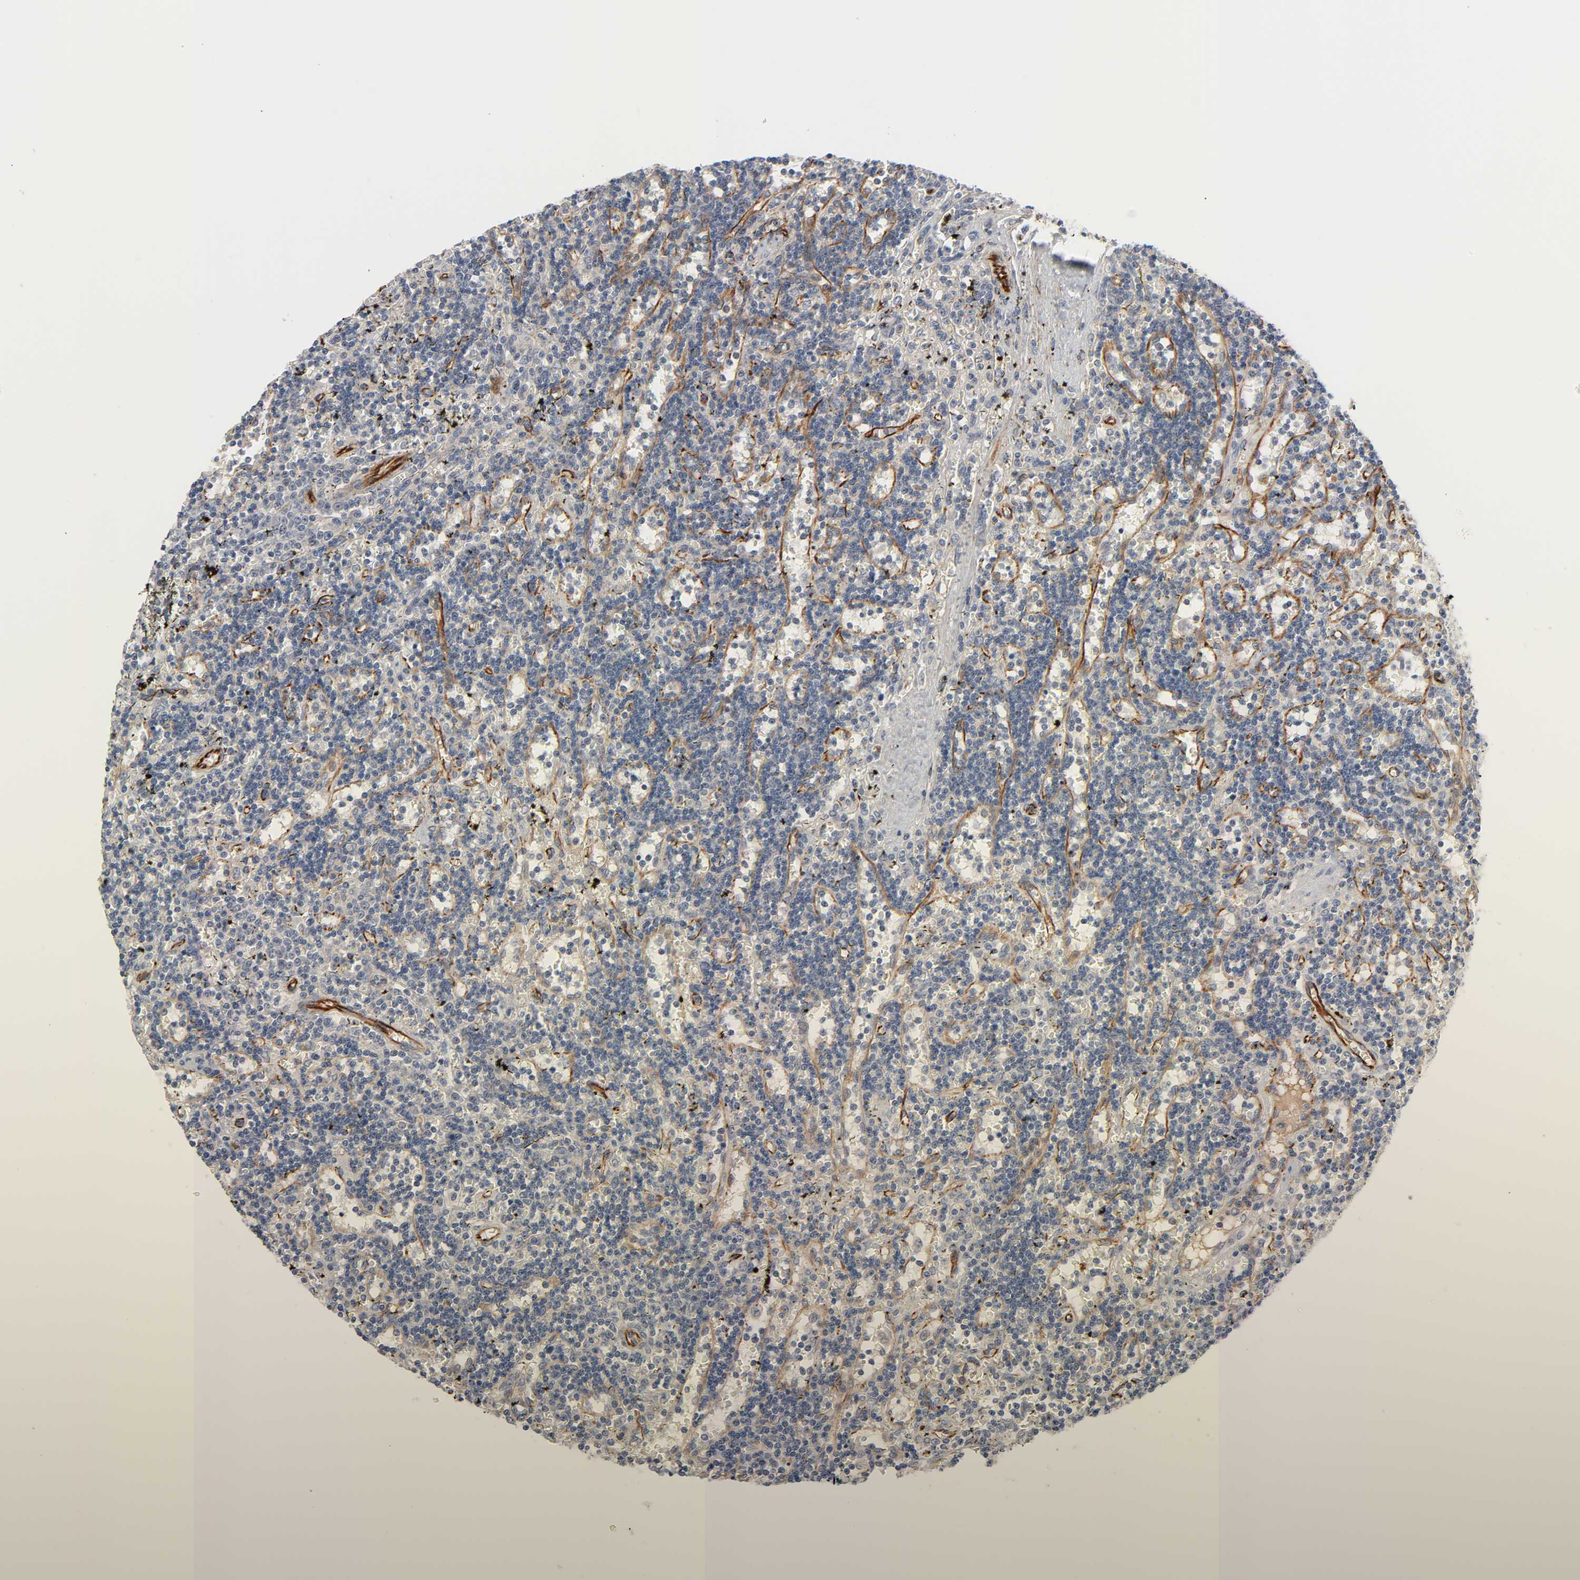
{"staining": {"intensity": "weak", "quantity": "25%-75%", "location": "cytoplasmic/membranous"}, "tissue": "lymphoma", "cell_type": "Tumor cells", "image_type": "cancer", "snomed": [{"axis": "morphology", "description": "Malignant lymphoma, non-Hodgkin's type, Low grade"}, {"axis": "topography", "description": "Spleen"}], "caption": "High-power microscopy captured an immunohistochemistry photomicrograph of malignant lymphoma, non-Hodgkin's type (low-grade), revealing weak cytoplasmic/membranous staining in about 25%-75% of tumor cells.", "gene": "REEP6", "patient": {"sex": "male", "age": 60}}